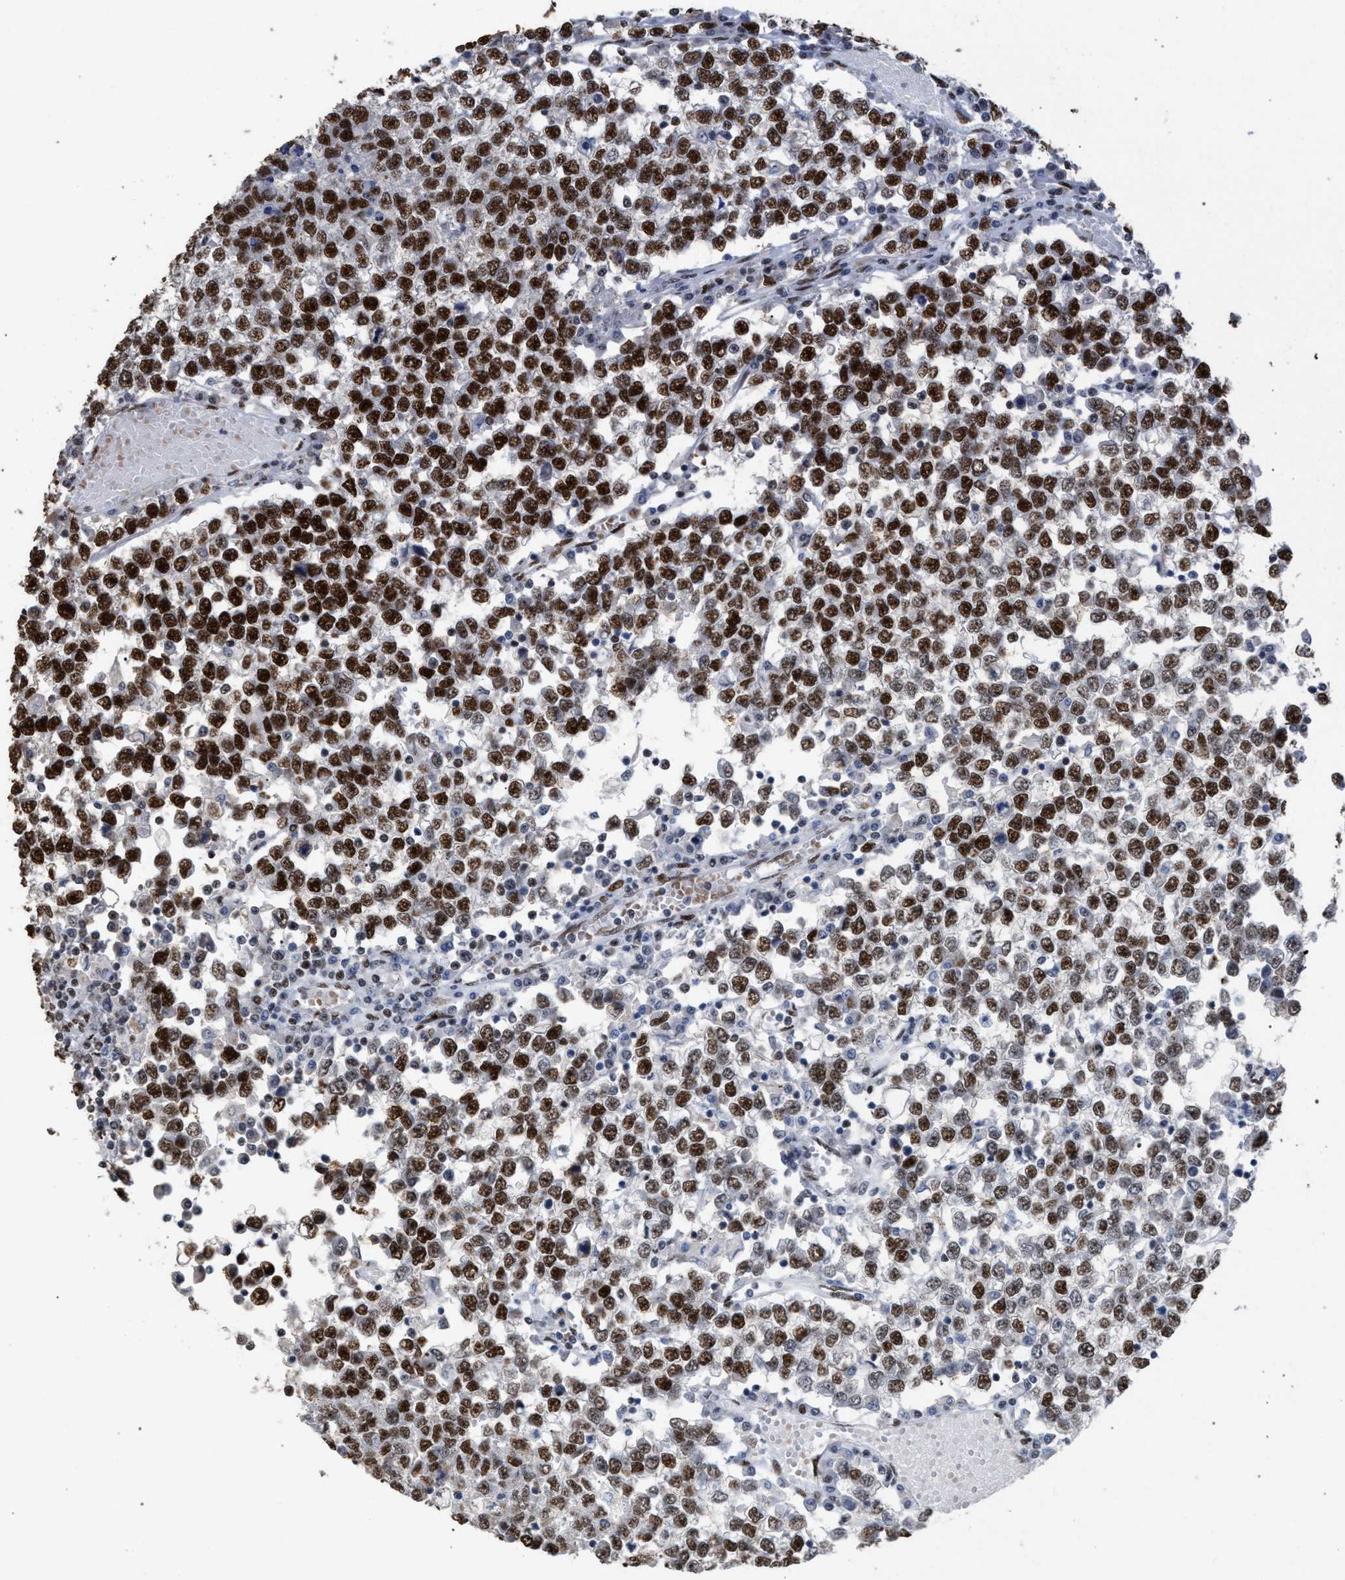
{"staining": {"intensity": "strong", "quantity": ">75%", "location": "nuclear"}, "tissue": "testis cancer", "cell_type": "Tumor cells", "image_type": "cancer", "snomed": [{"axis": "morphology", "description": "Seminoma, NOS"}, {"axis": "topography", "description": "Testis"}], "caption": "Tumor cells reveal high levels of strong nuclear positivity in approximately >75% of cells in testis seminoma.", "gene": "TP53BP1", "patient": {"sex": "male", "age": 65}}